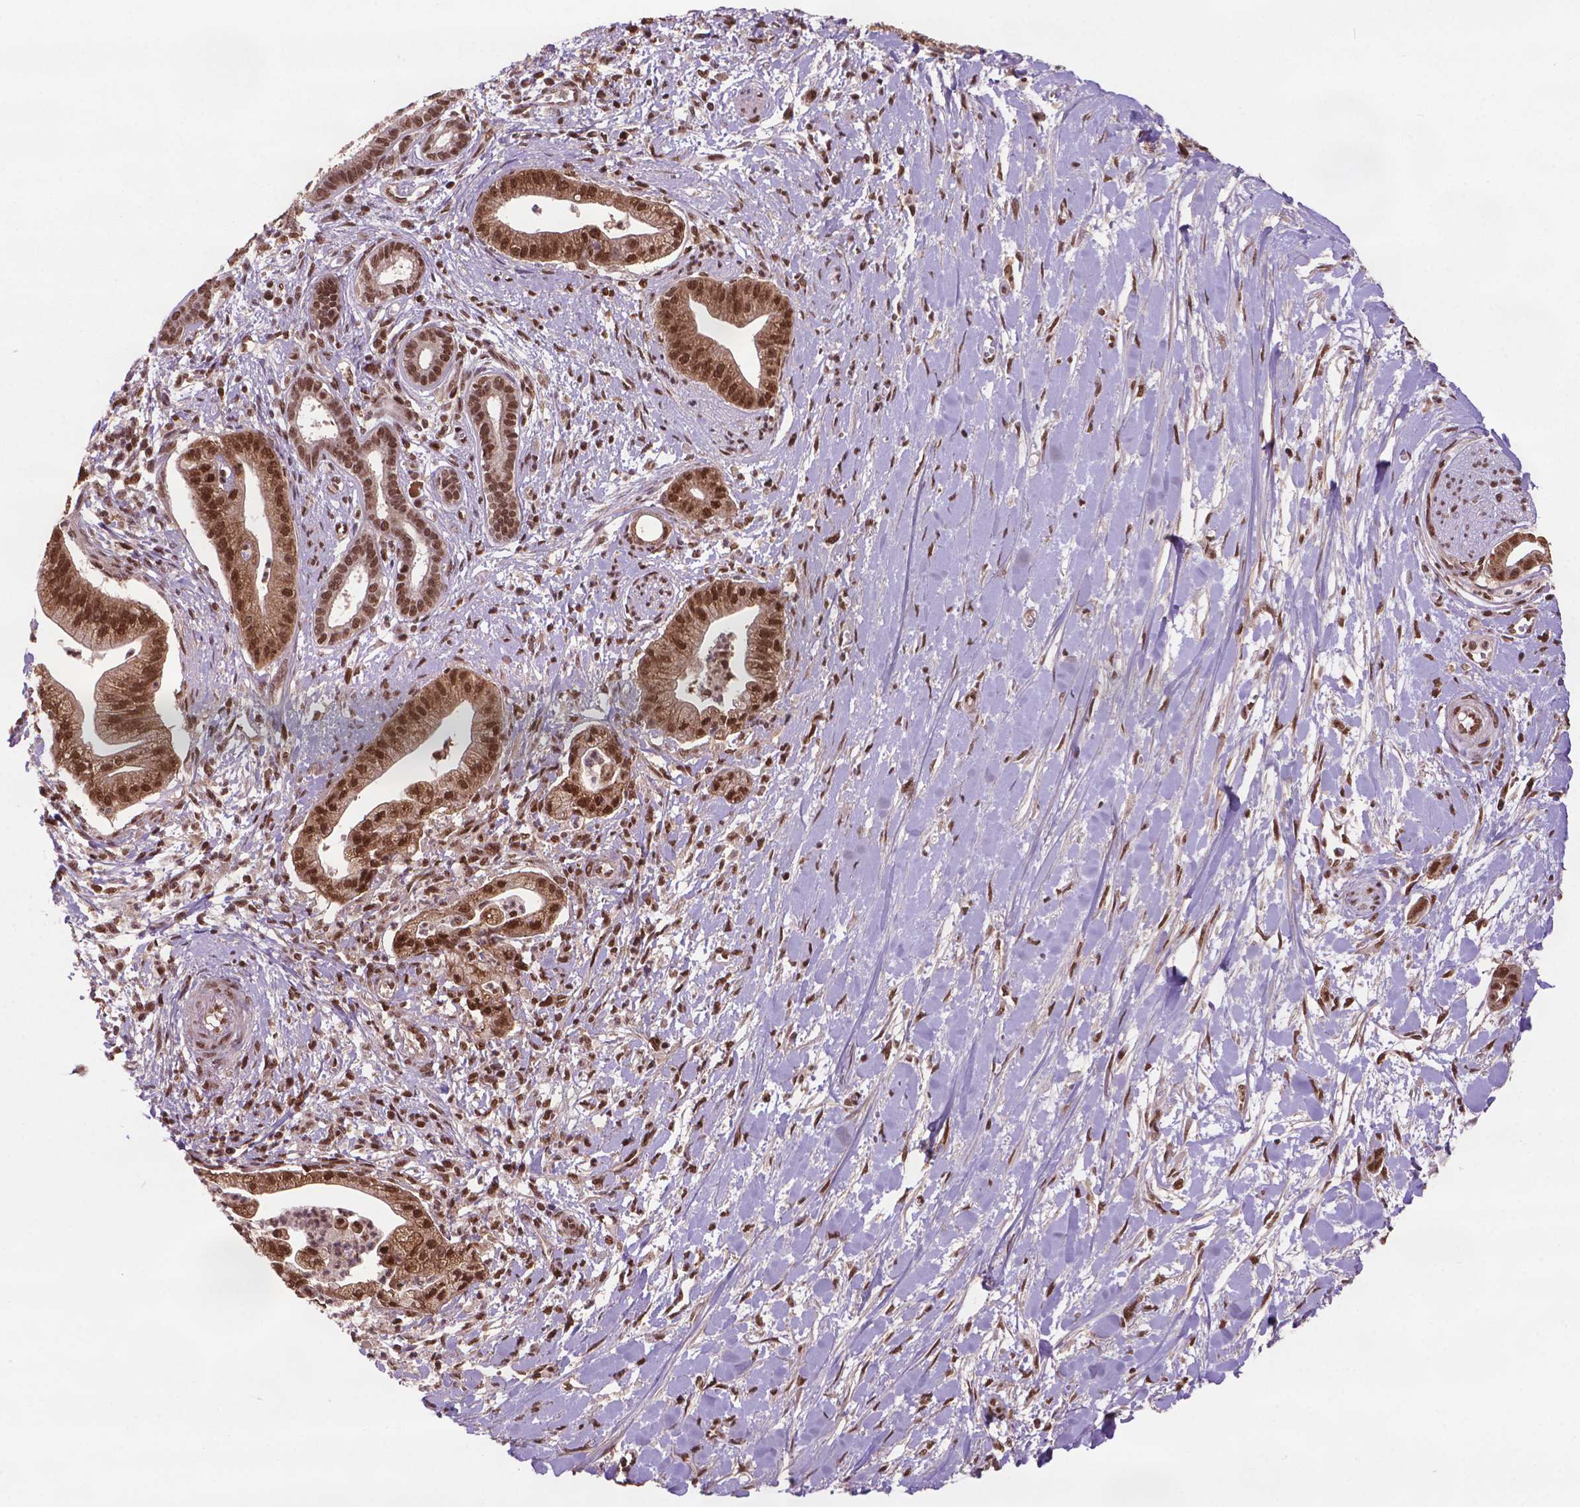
{"staining": {"intensity": "strong", "quantity": ">75%", "location": "nuclear"}, "tissue": "pancreatic cancer", "cell_type": "Tumor cells", "image_type": "cancer", "snomed": [{"axis": "morphology", "description": "Normal tissue, NOS"}, {"axis": "morphology", "description": "Adenocarcinoma, NOS"}, {"axis": "topography", "description": "Lymph node"}, {"axis": "topography", "description": "Pancreas"}], "caption": "A high-resolution micrograph shows IHC staining of pancreatic cancer (adenocarcinoma), which demonstrates strong nuclear expression in about >75% of tumor cells. (DAB (3,3'-diaminobenzidine) IHC with brightfield microscopy, high magnification).", "gene": "SIRT6", "patient": {"sex": "female", "age": 58}}